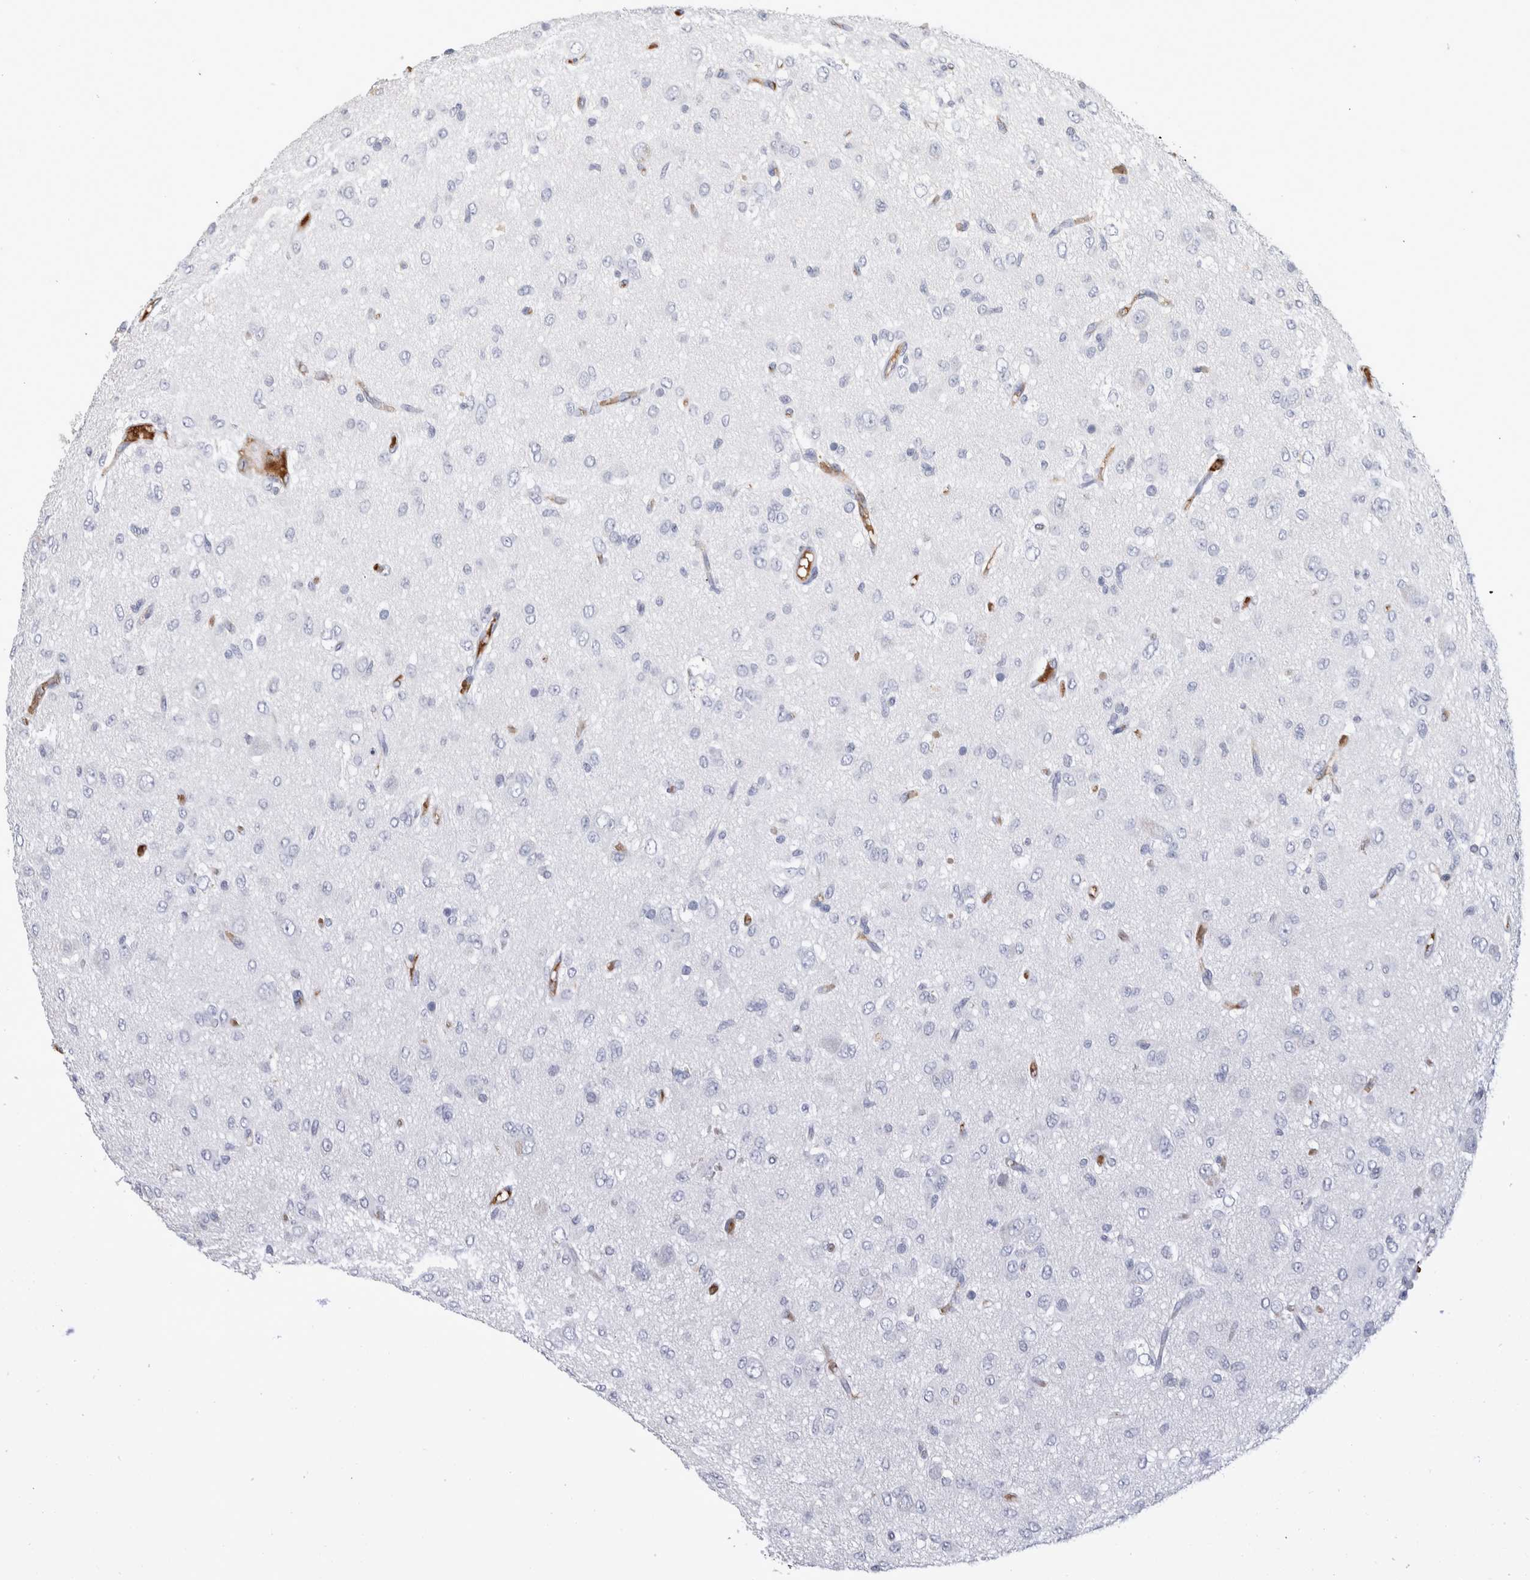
{"staining": {"intensity": "negative", "quantity": "none", "location": "none"}, "tissue": "glioma", "cell_type": "Tumor cells", "image_type": "cancer", "snomed": [{"axis": "morphology", "description": "Glioma, malignant, High grade"}, {"axis": "topography", "description": "Brain"}], "caption": "This is an immunohistochemistry (IHC) histopathology image of malignant high-grade glioma. There is no staining in tumor cells.", "gene": "CA1", "patient": {"sex": "female", "age": 59}}